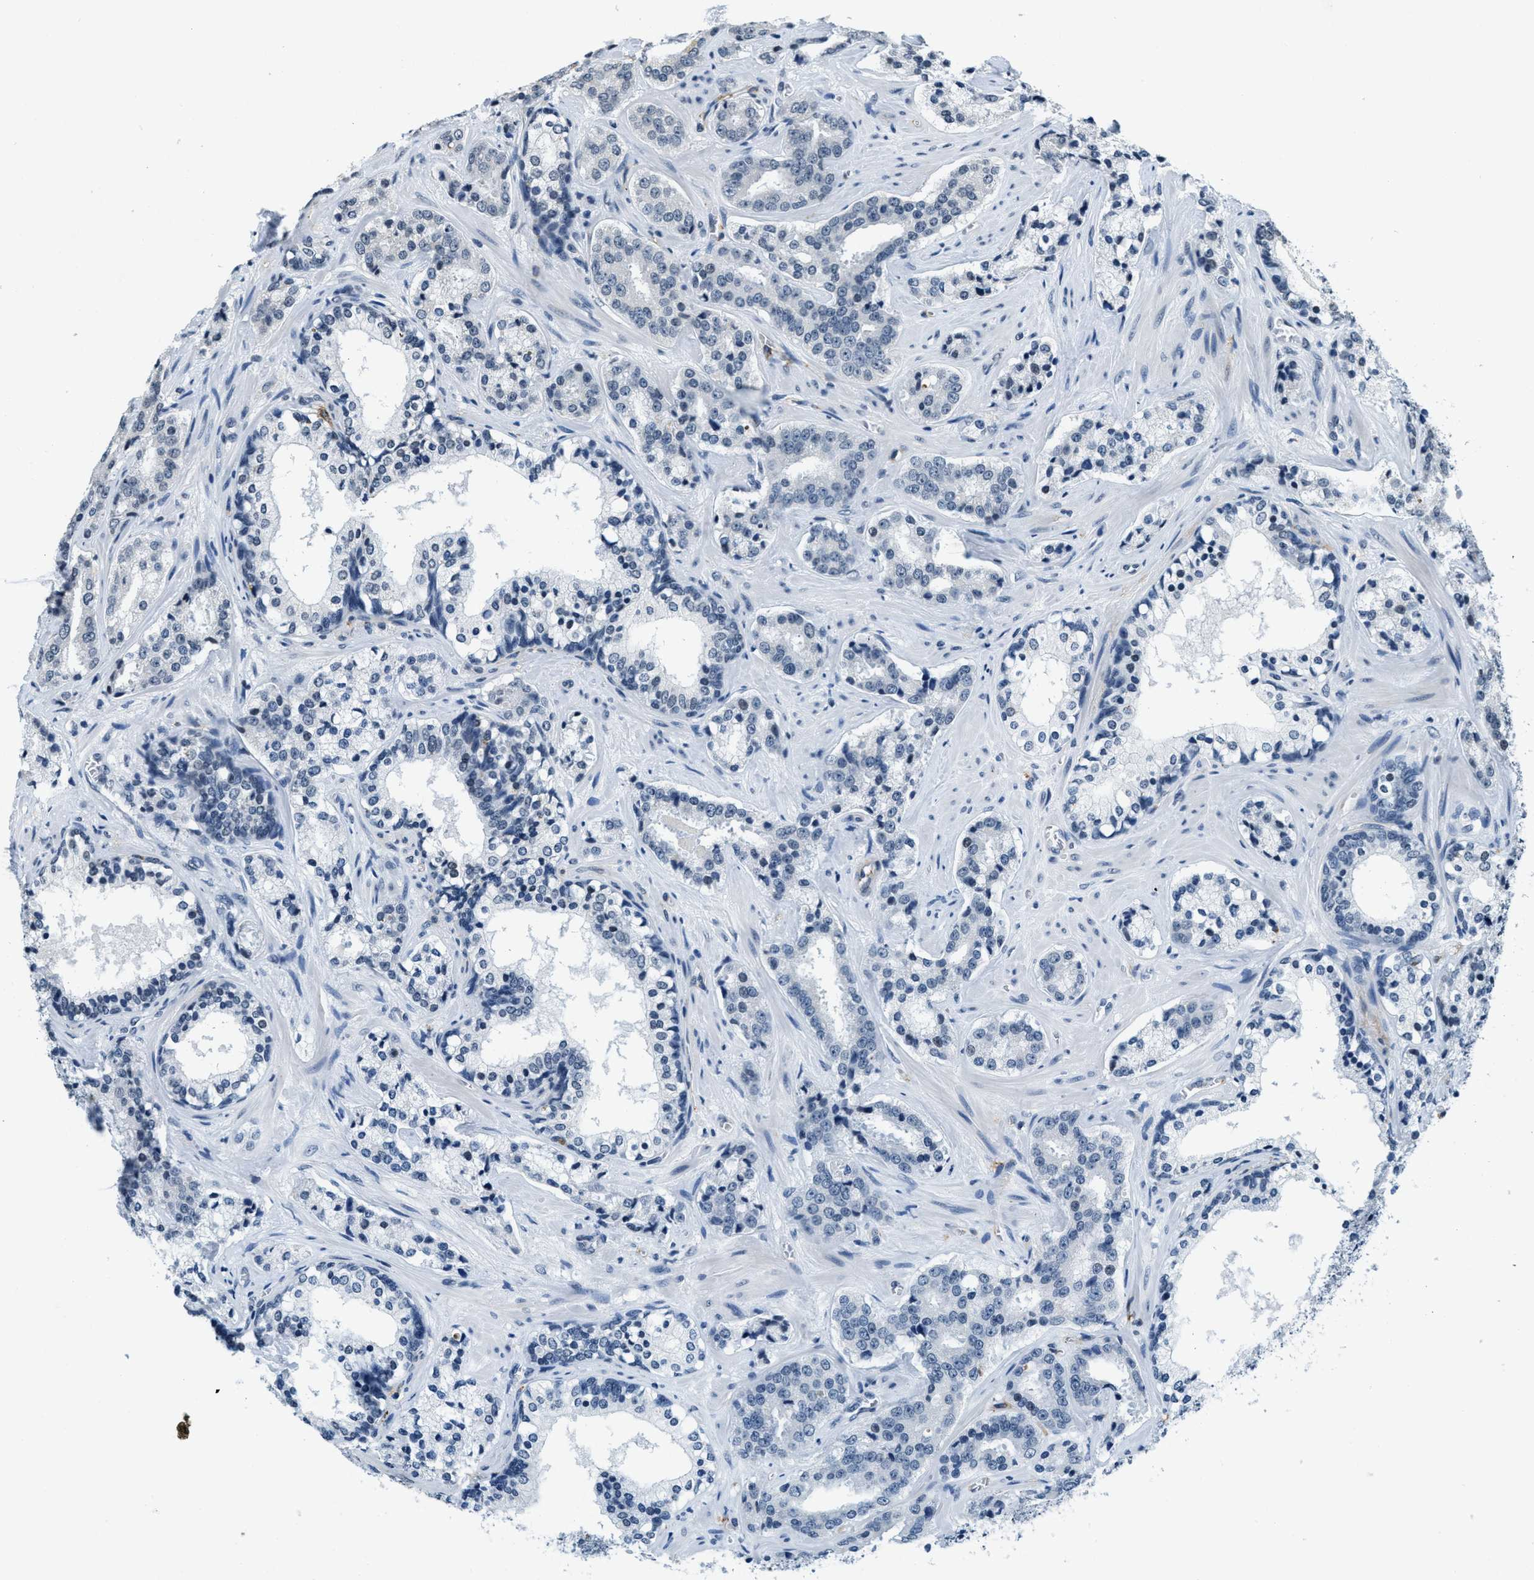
{"staining": {"intensity": "negative", "quantity": "none", "location": "none"}, "tissue": "prostate cancer", "cell_type": "Tumor cells", "image_type": "cancer", "snomed": [{"axis": "morphology", "description": "Adenocarcinoma, High grade"}, {"axis": "topography", "description": "Prostate"}], "caption": "The micrograph exhibits no significant expression in tumor cells of adenocarcinoma (high-grade) (prostate).", "gene": "CA4", "patient": {"sex": "male", "age": 60}}